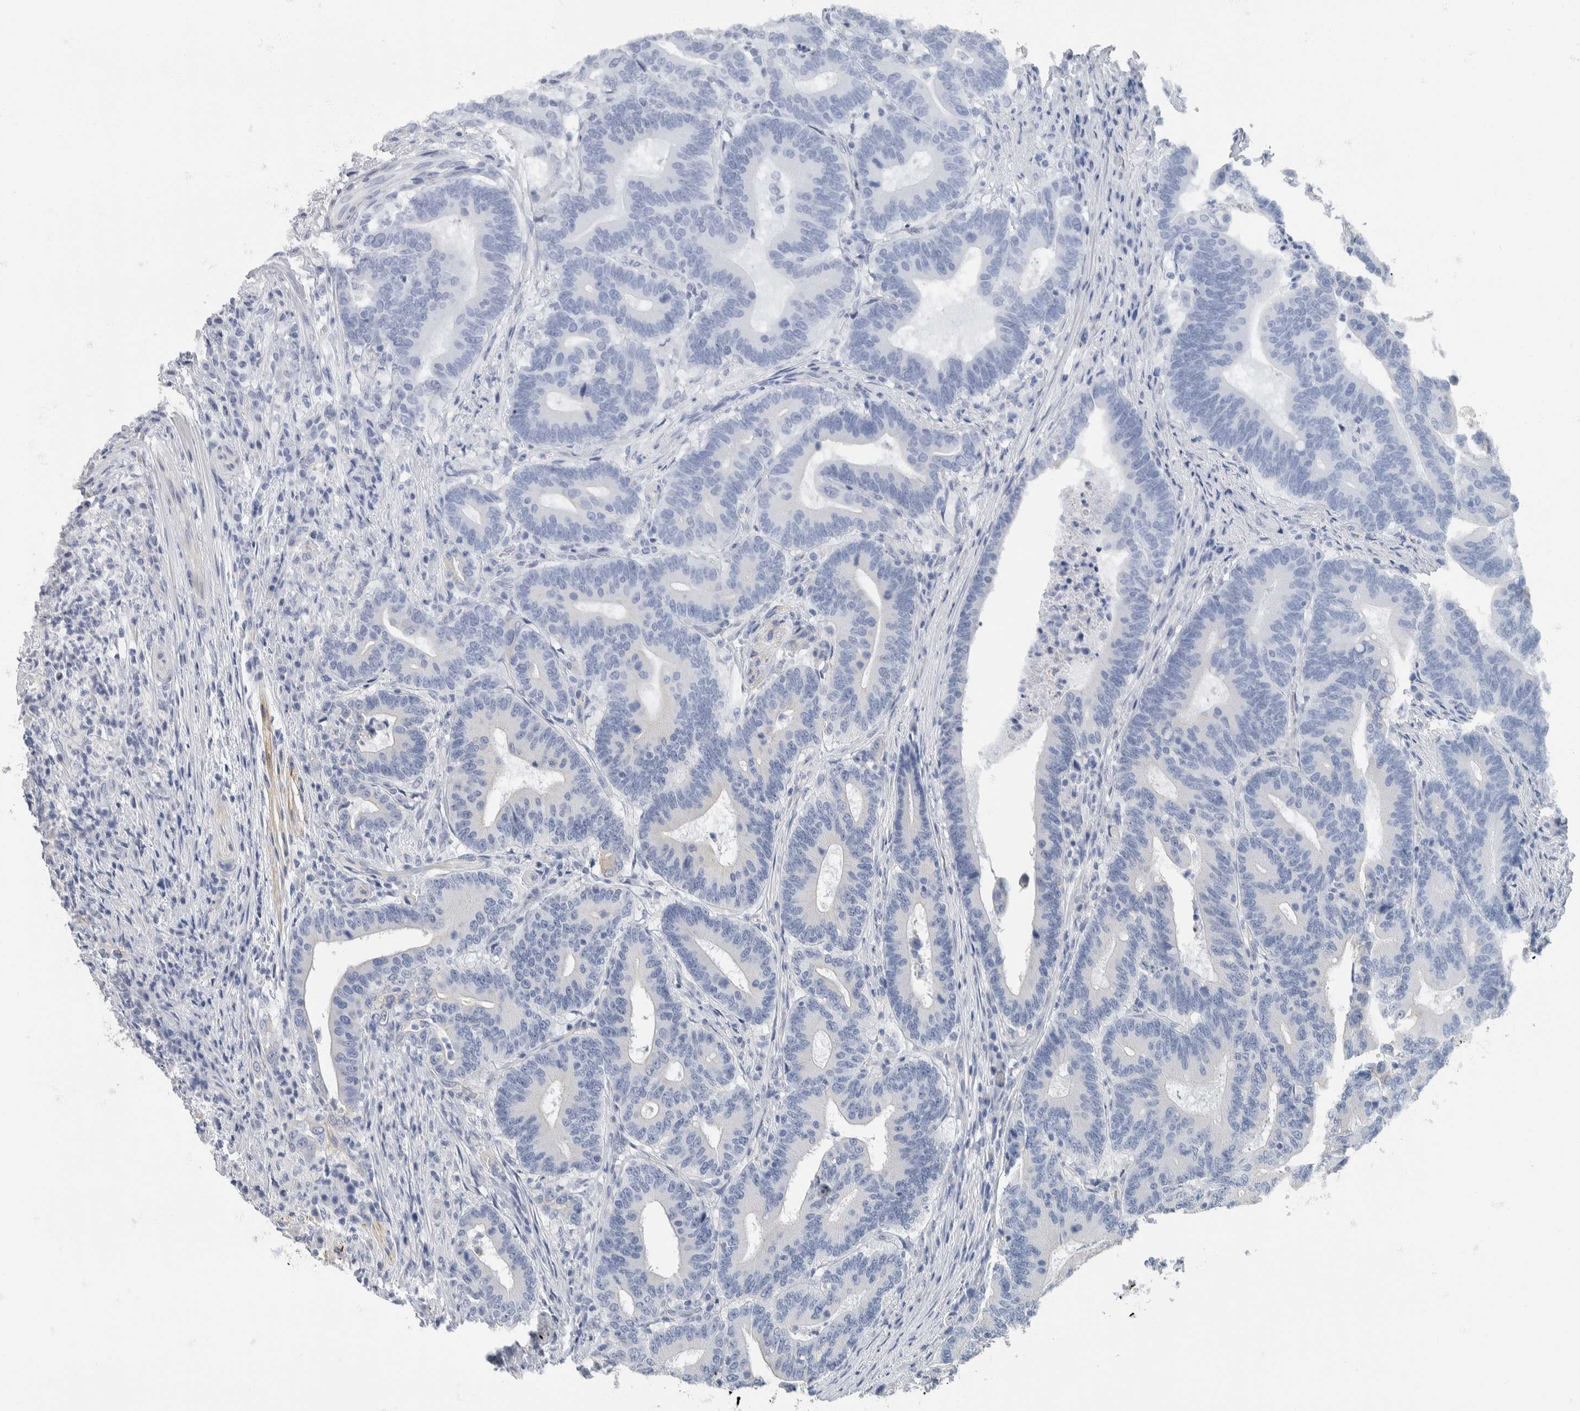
{"staining": {"intensity": "negative", "quantity": "none", "location": "none"}, "tissue": "colorectal cancer", "cell_type": "Tumor cells", "image_type": "cancer", "snomed": [{"axis": "morphology", "description": "Adenocarcinoma, NOS"}, {"axis": "topography", "description": "Colon"}], "caption": "Protein analysis of colorectal adenocarcinoma exhibits no significant expression in tumor cells. The staining was performed using DAB (3,3'-diaminobenzidine) to visualize the protein expression in brown, while the nuclei were stained in blue with hematoxylin (Magnification: 20x).", "gene": "NEFM", "patient": {"sex": "female", "age": 66}}